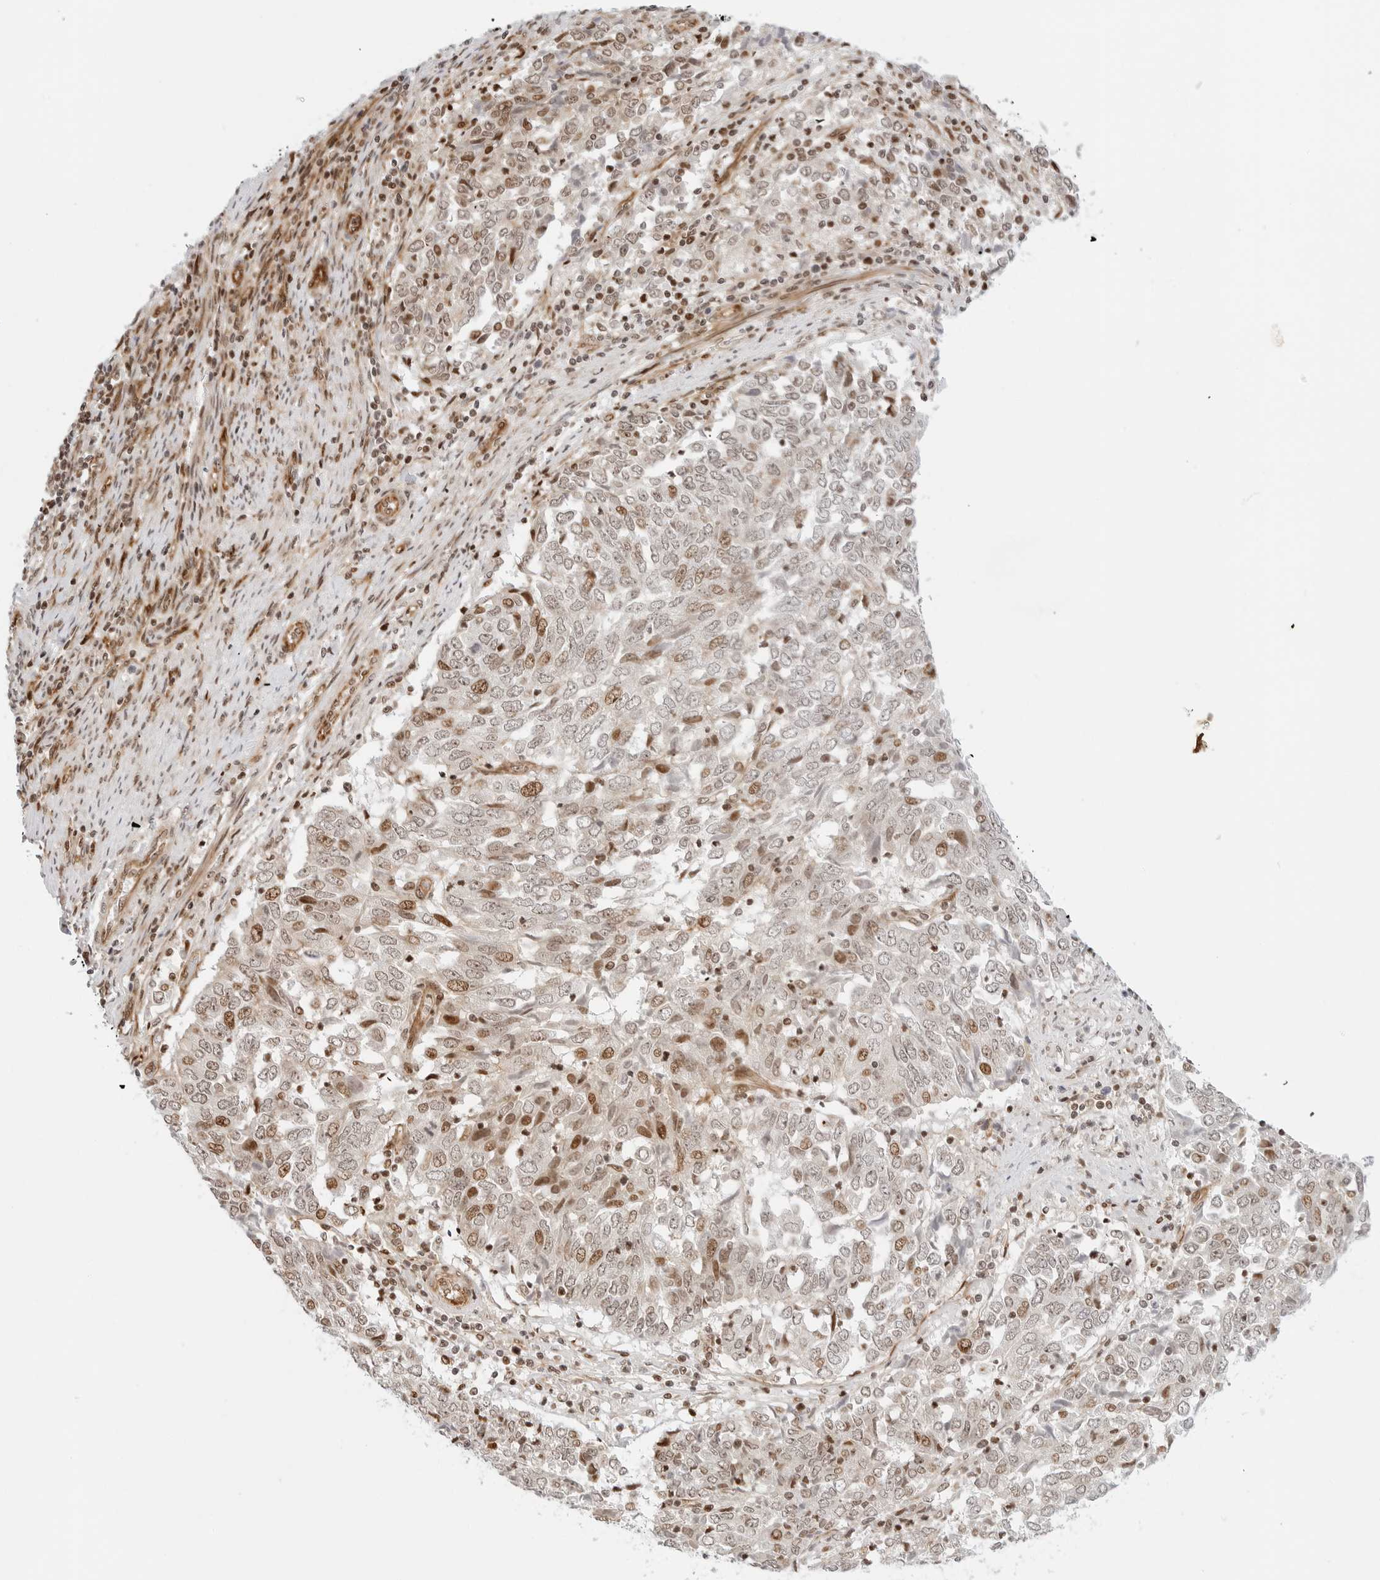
{"staining": {"intensity": "moderate", "quantity": "<25%", "location": "cytoplasmic/membranous,nuclear"}, "tissue": "endometrial cancer", "cell_type": "Tumor cells", "image_type": "cancer", "snomed": [{"axis": "morphology", "description": "Adenocarcinoma, NOS"}, {"axis": "topography", "description": "Endometrium"}], "caption": "Protein expression analysis of human endometrial cancer reveals moderate cytoplasmic/membranous and nuclear expression in about <25% of tumor cells. (IHC, brightfield microscopy, high magnification).", "gene": "ZNF613", "patient": {"sex": "female", "age": 80}}